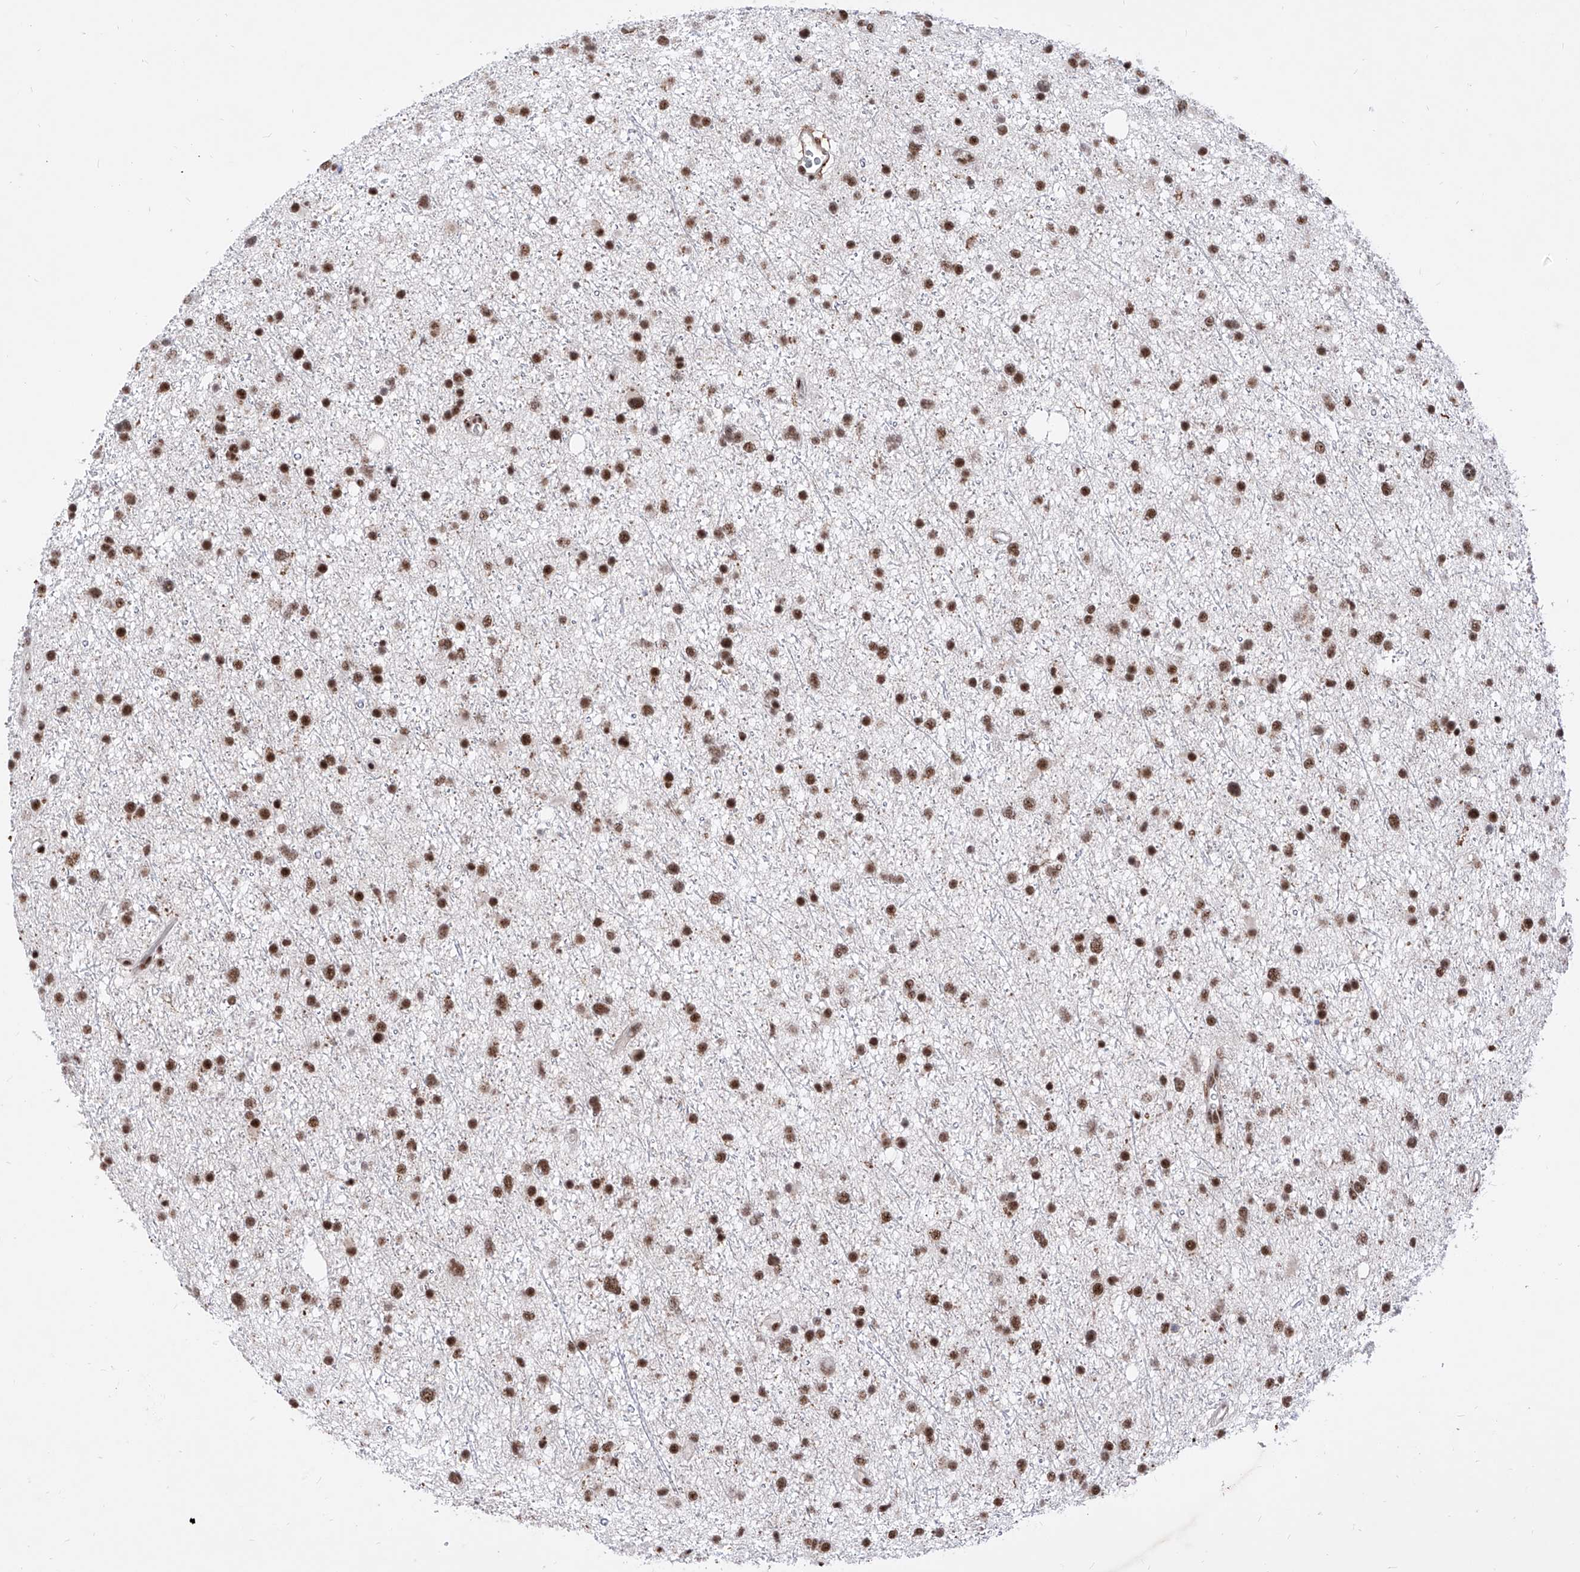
{"staining": {"intensity": "strong", "quantity": ">75%", "location": "nuclear"}, "tissue": "glioma", "cell_type": "Tumor cells", "image_type": "cancer", "snomed": [{"axis": "morphology", "description": "Glioma, malignant, Low grade"}, {"axis": "topography", "description": "Cerebral cortex"}], "caption": "Tumor cells exhibit high levels of strong nuclear staining in about >75% of cells in human glioma. The protein is stained brown, and the nuclei are stained in blue (DAB (3,3'-diaminobenzidine) IHC with brightfield microscopy, high magnification).", "gene": "PHF5A", "patient": {"sex": "female", "age": 39}}